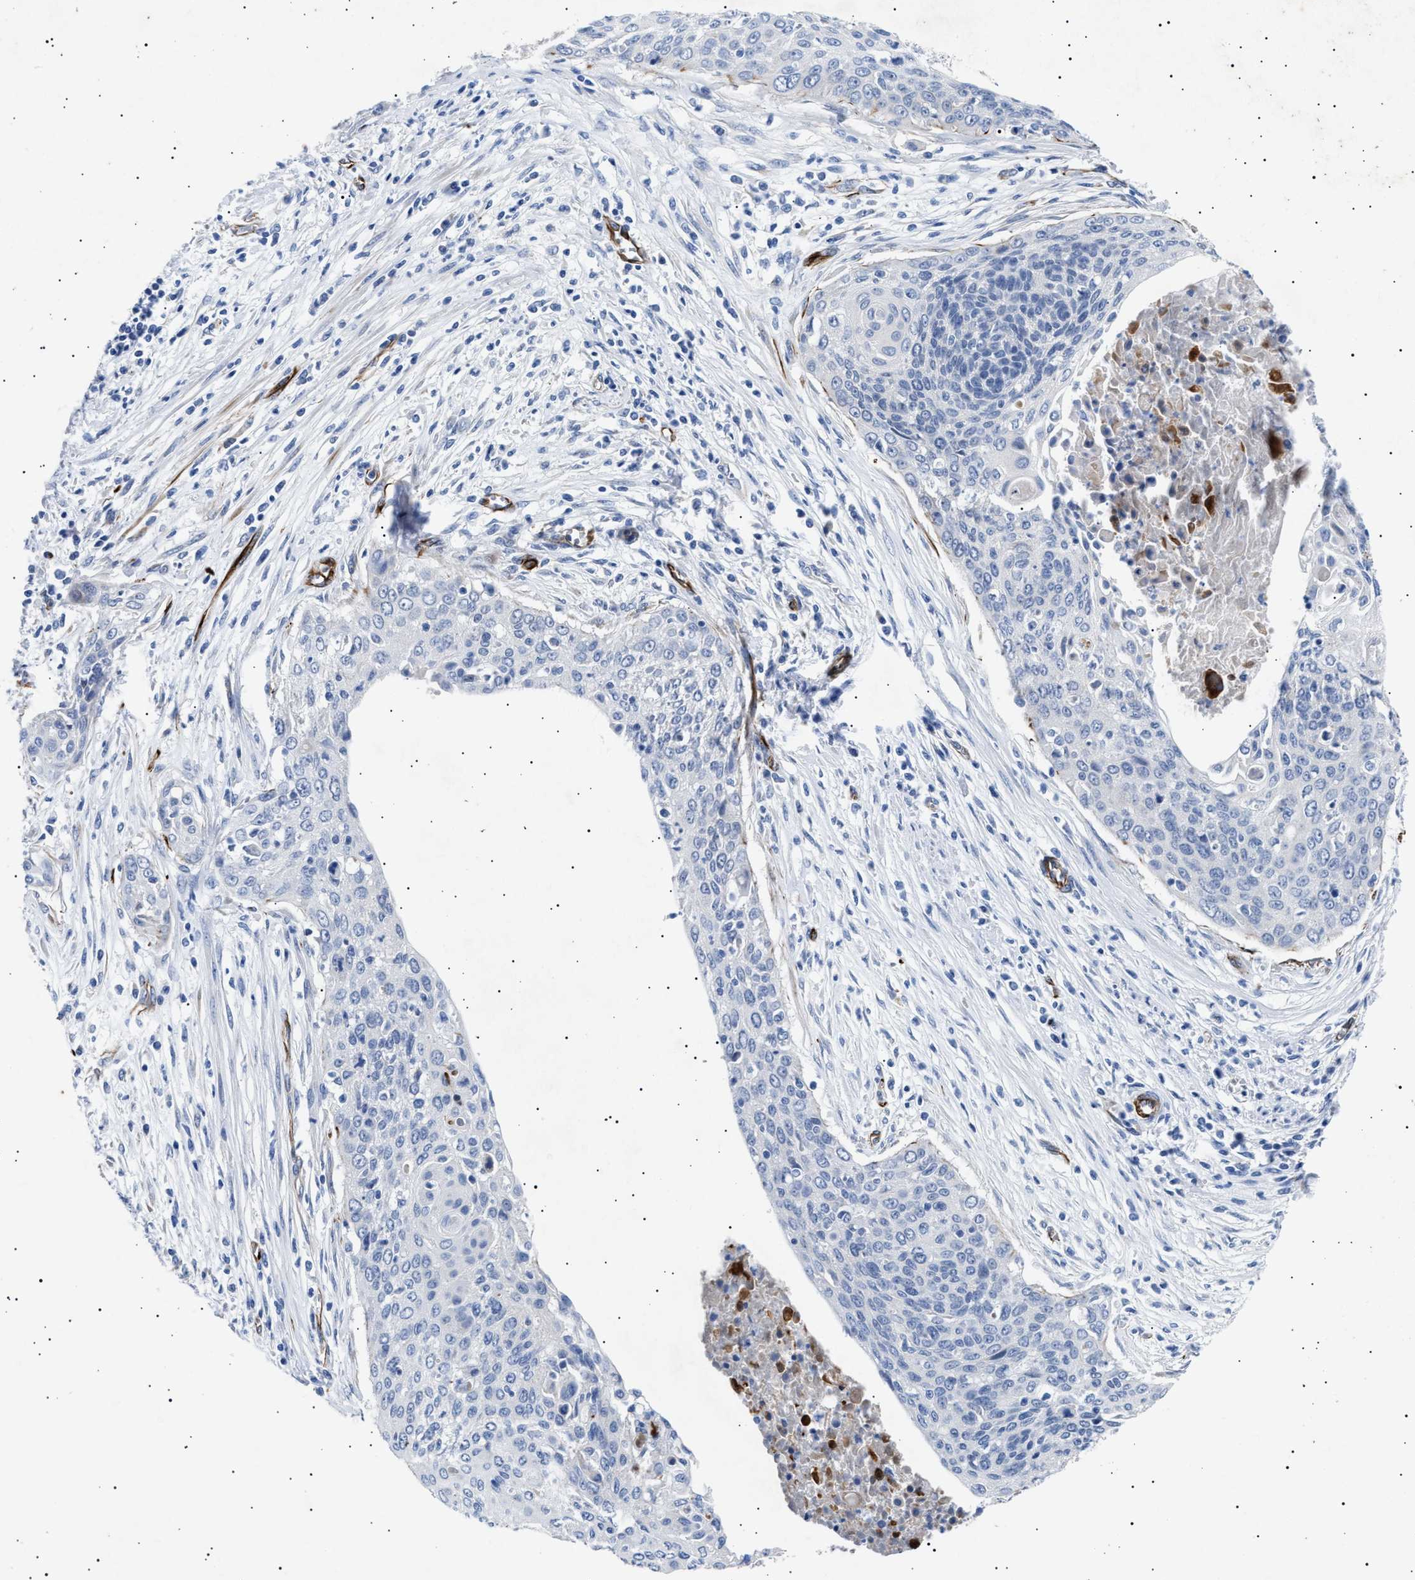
{"staining": {"intensity": "negative", "quantity": "none", "location": "none"}, "tissue": "cervical cancer", "cell_type": "Tumor cells", "image_type": "cancer", "snomed": [{"axis": "morphology", "description": "Squamous cell carcinoma, NOS"}, {"axis": "topography", "description": "Cervix"}], "caption": "A high-resolution micrograph shows IHC staining of squamous cell carcinoma (cervical), which reveals no significant staining in tumor cells.", "gene": "OLFML2A", "patient": {"sex": "female", "age": 55}}